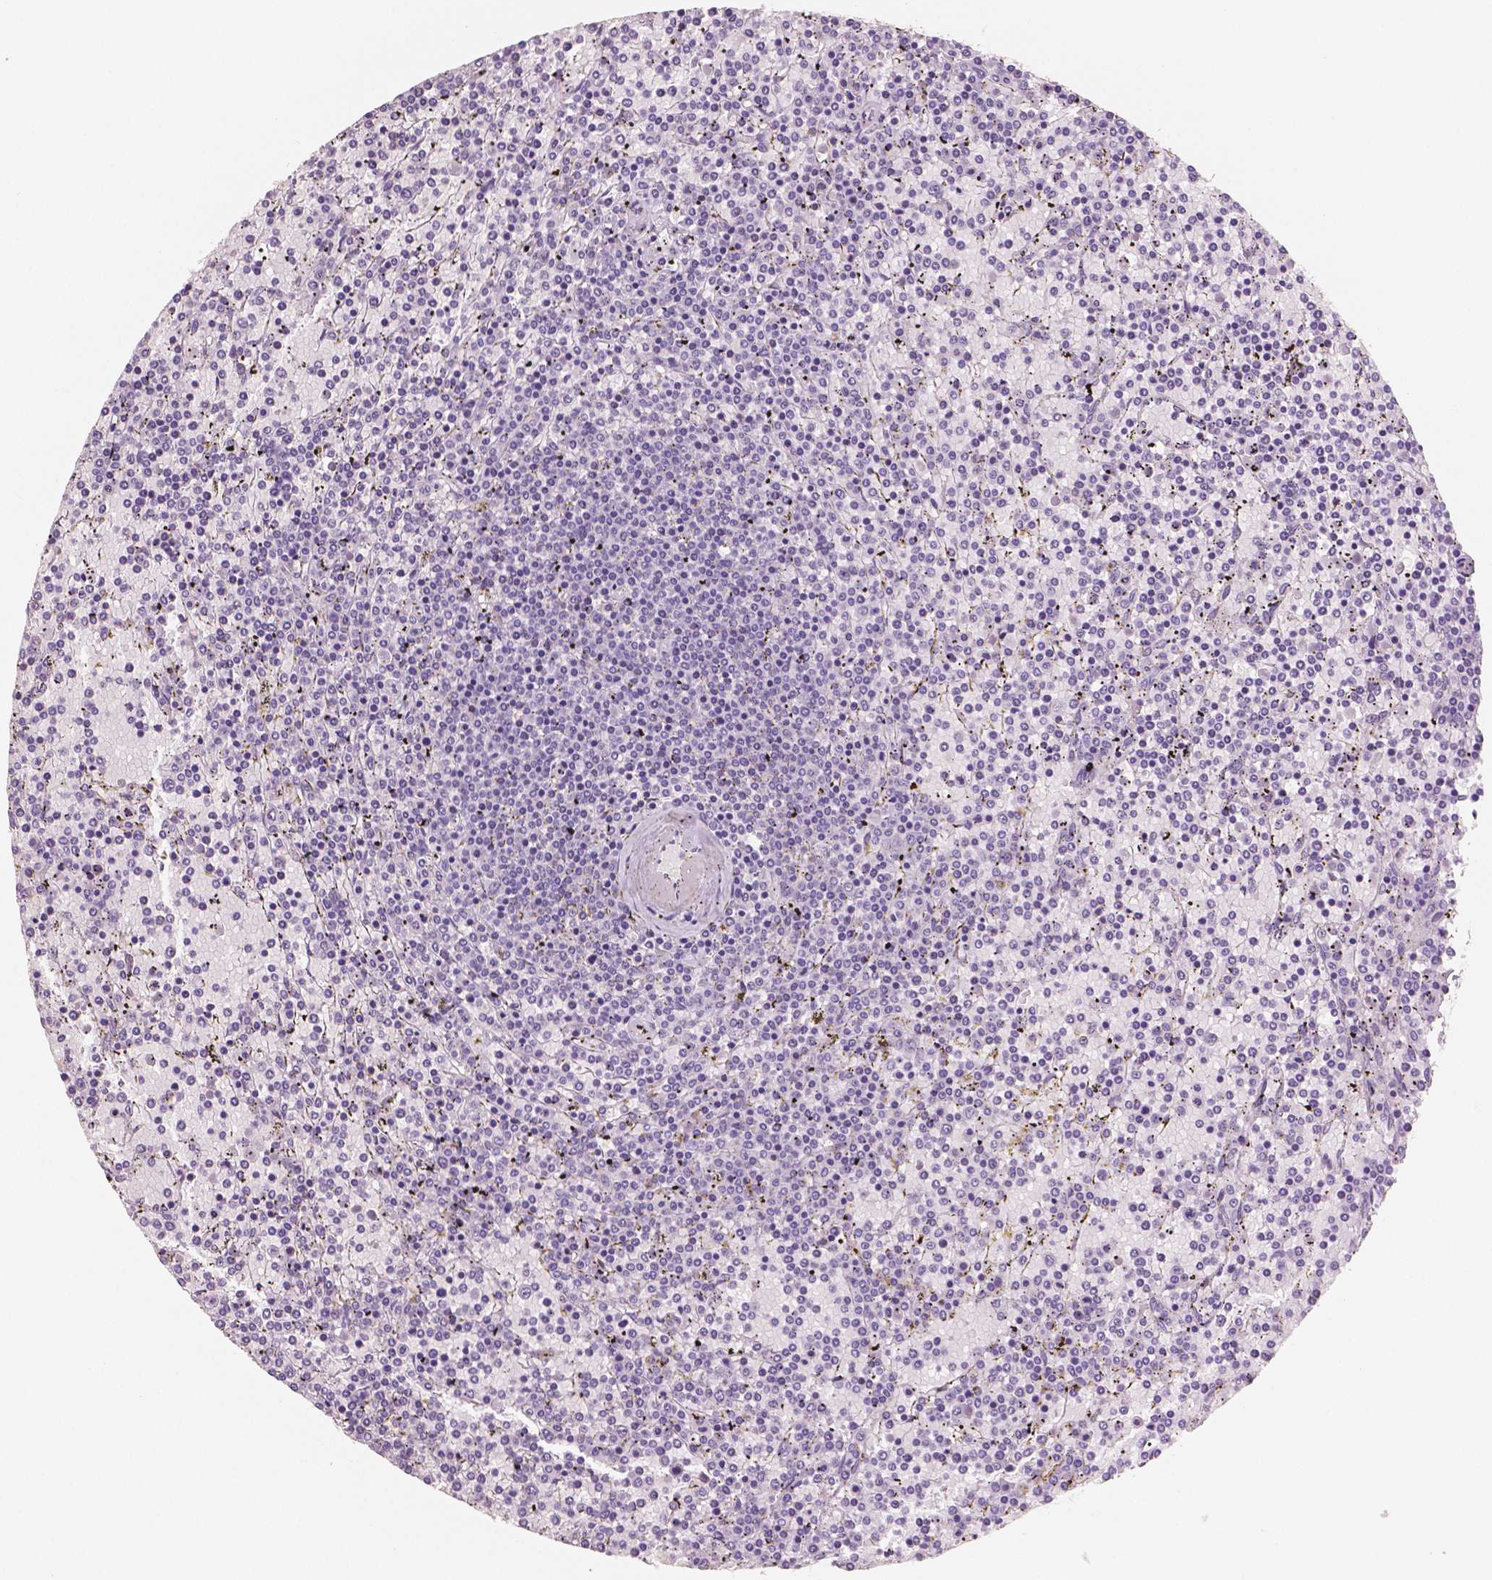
{"staining": {"intensity": "negative", "quantity": "none", "location": "none"}, "tissue": "lymphoma", "cell_type": "Tumor cells", "image_type": "cancer", "snomed": [{"axis": "morphology", "description": "Malignant lymphoma, non-Hodgkin's type, Low grade"}, {"axis": "topography", "description": "Spleen"}], "caption": "An IHC photomicrograph of lymphoma is shown. There is no staining in tumor cells of lymphoma.", "gene": "NECAB2", "patient": {"sex": "female", "age": 77}}